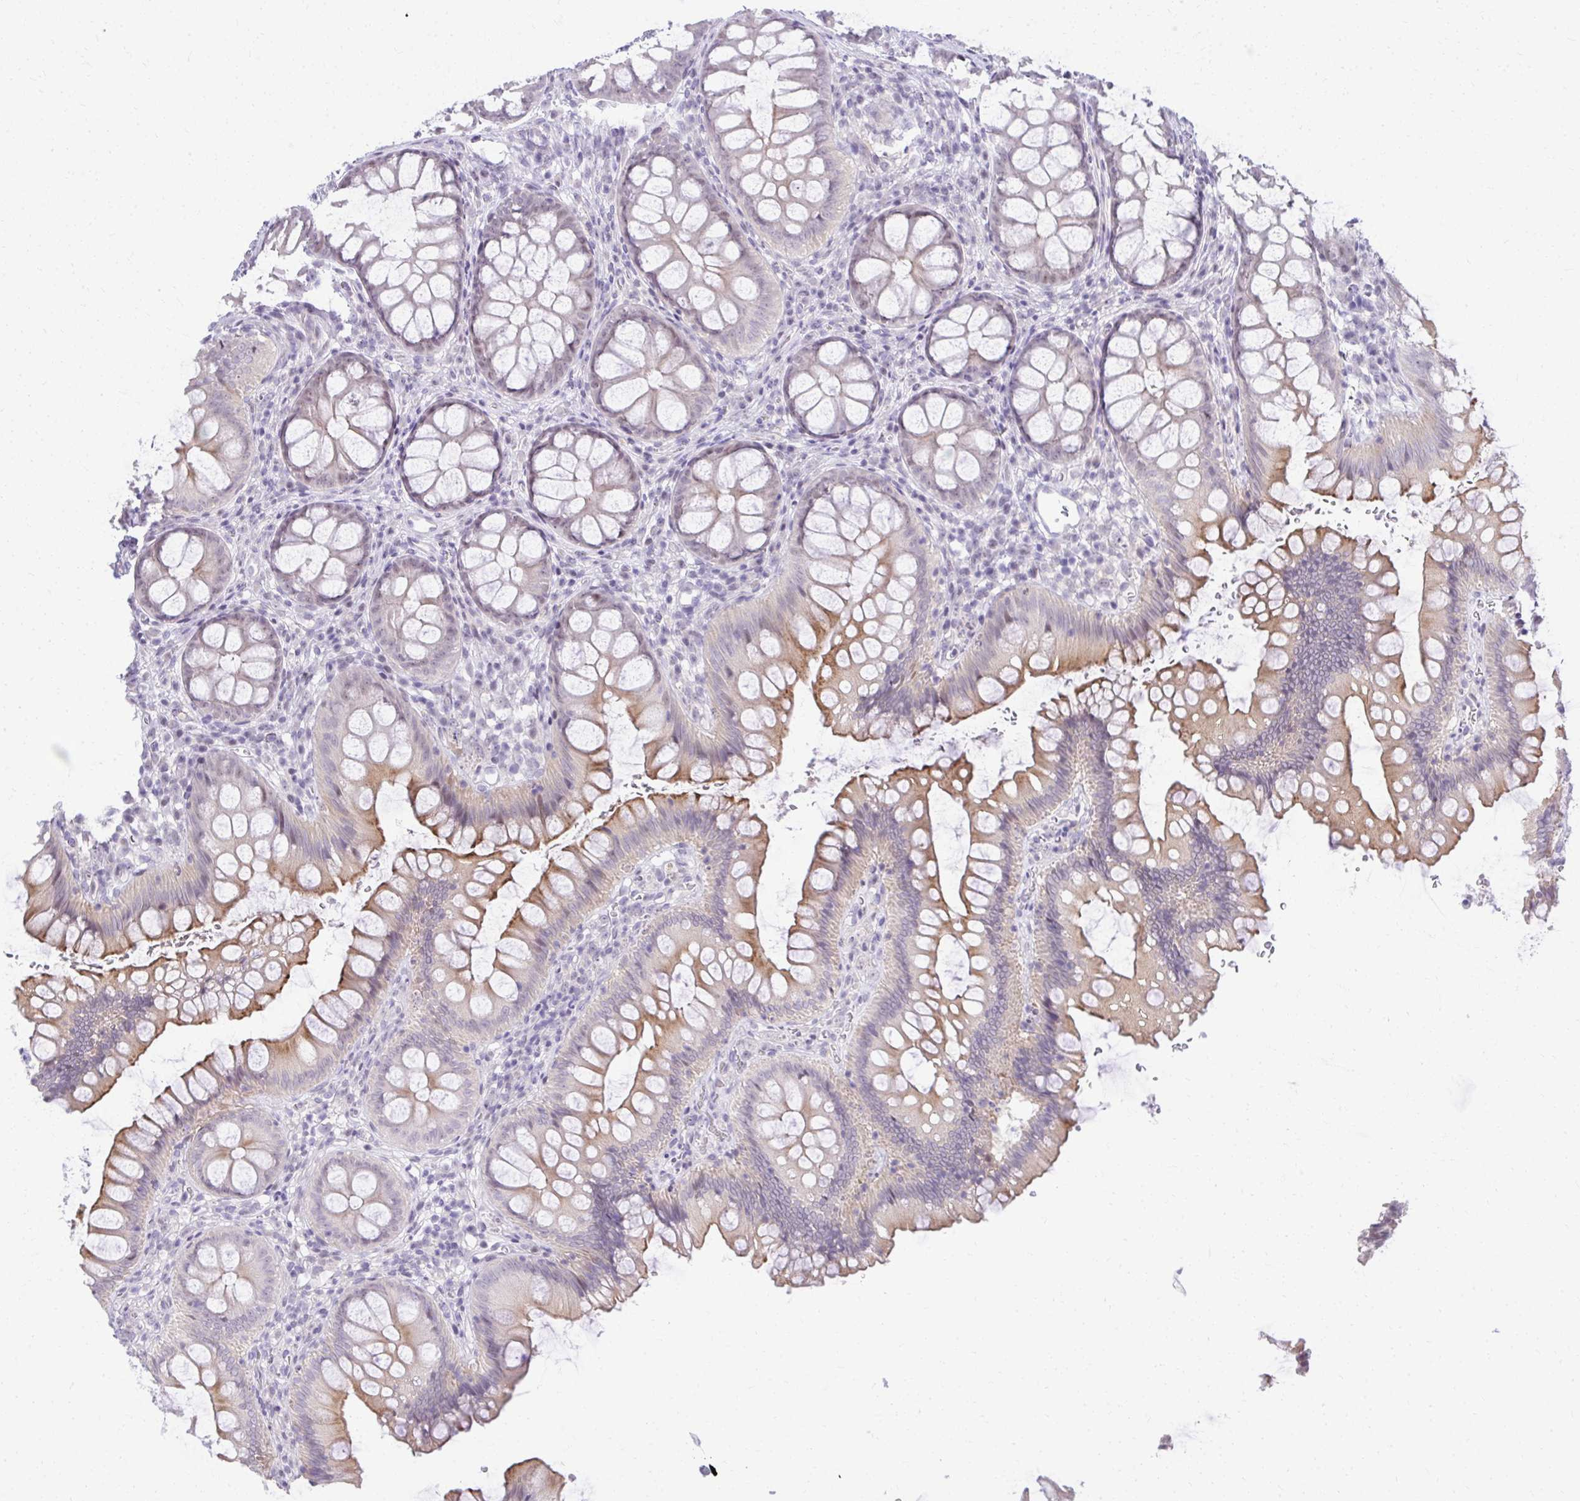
{"staining": {"intensity": "negative", "quantity": "none", "location": "none"}, "tissue": "colon", "cell_type": "Endothelial cells", "image_type": "normal", "snomed": [{"axis": "morphology", "description": "Normal tissue, NOS"}, {"axis": "morphology", "description": "Adenoma, NOS"}, {"axis": "topography", "description": "Soft tissue"}, {"axis": "topography", "description": "Colon"}], "caption": "DAB immunohistochemical staining of normal colon shows no significant staining in endothelial cells. (Brightfield microscopy of DAB IHC at high magnification).", "gene": "EID3", "patient": {"sex": "male", "age": 47}}